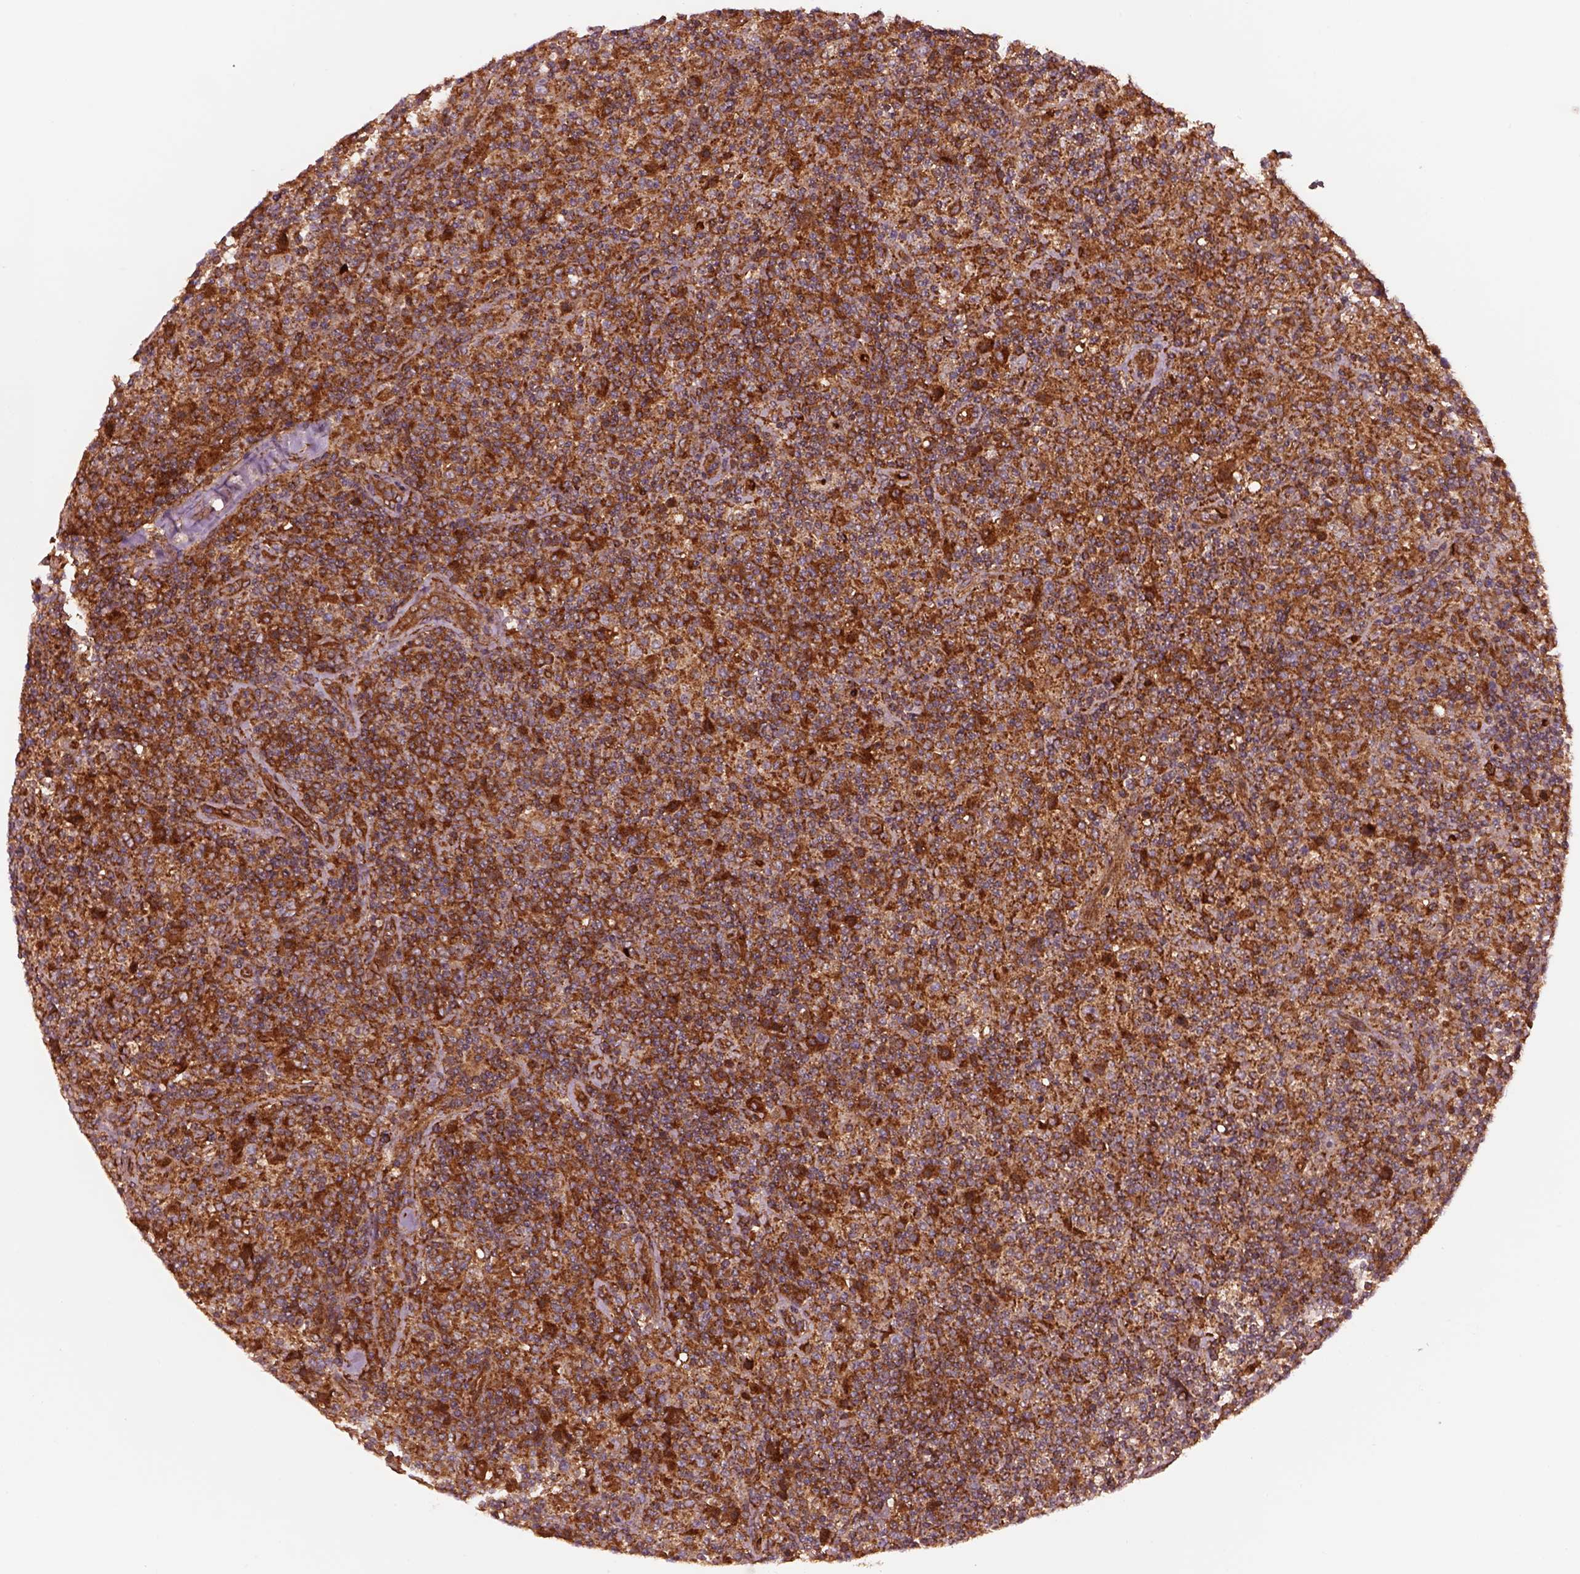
{"staining": {"intensity": "strong", "quantity": ">75%", "location": "cytoplasmic/membranous"}, "tissue": "lymphoma", "cell_type": "Tumor cells", "image_type": "cancer", "snomed": [{"axis": "morphology", "description": "Hodgkin's disease, NOS"}, {"axis": "topography", "description": "Lymph node"}], "caption": "Tumor cells reveal high levels of strong cytoplasmic/membranous positivity in approximately >75% of cells in lymphoma.", "gene": "WASHC2A", "patient": {"sex": "male", "age": 70}}